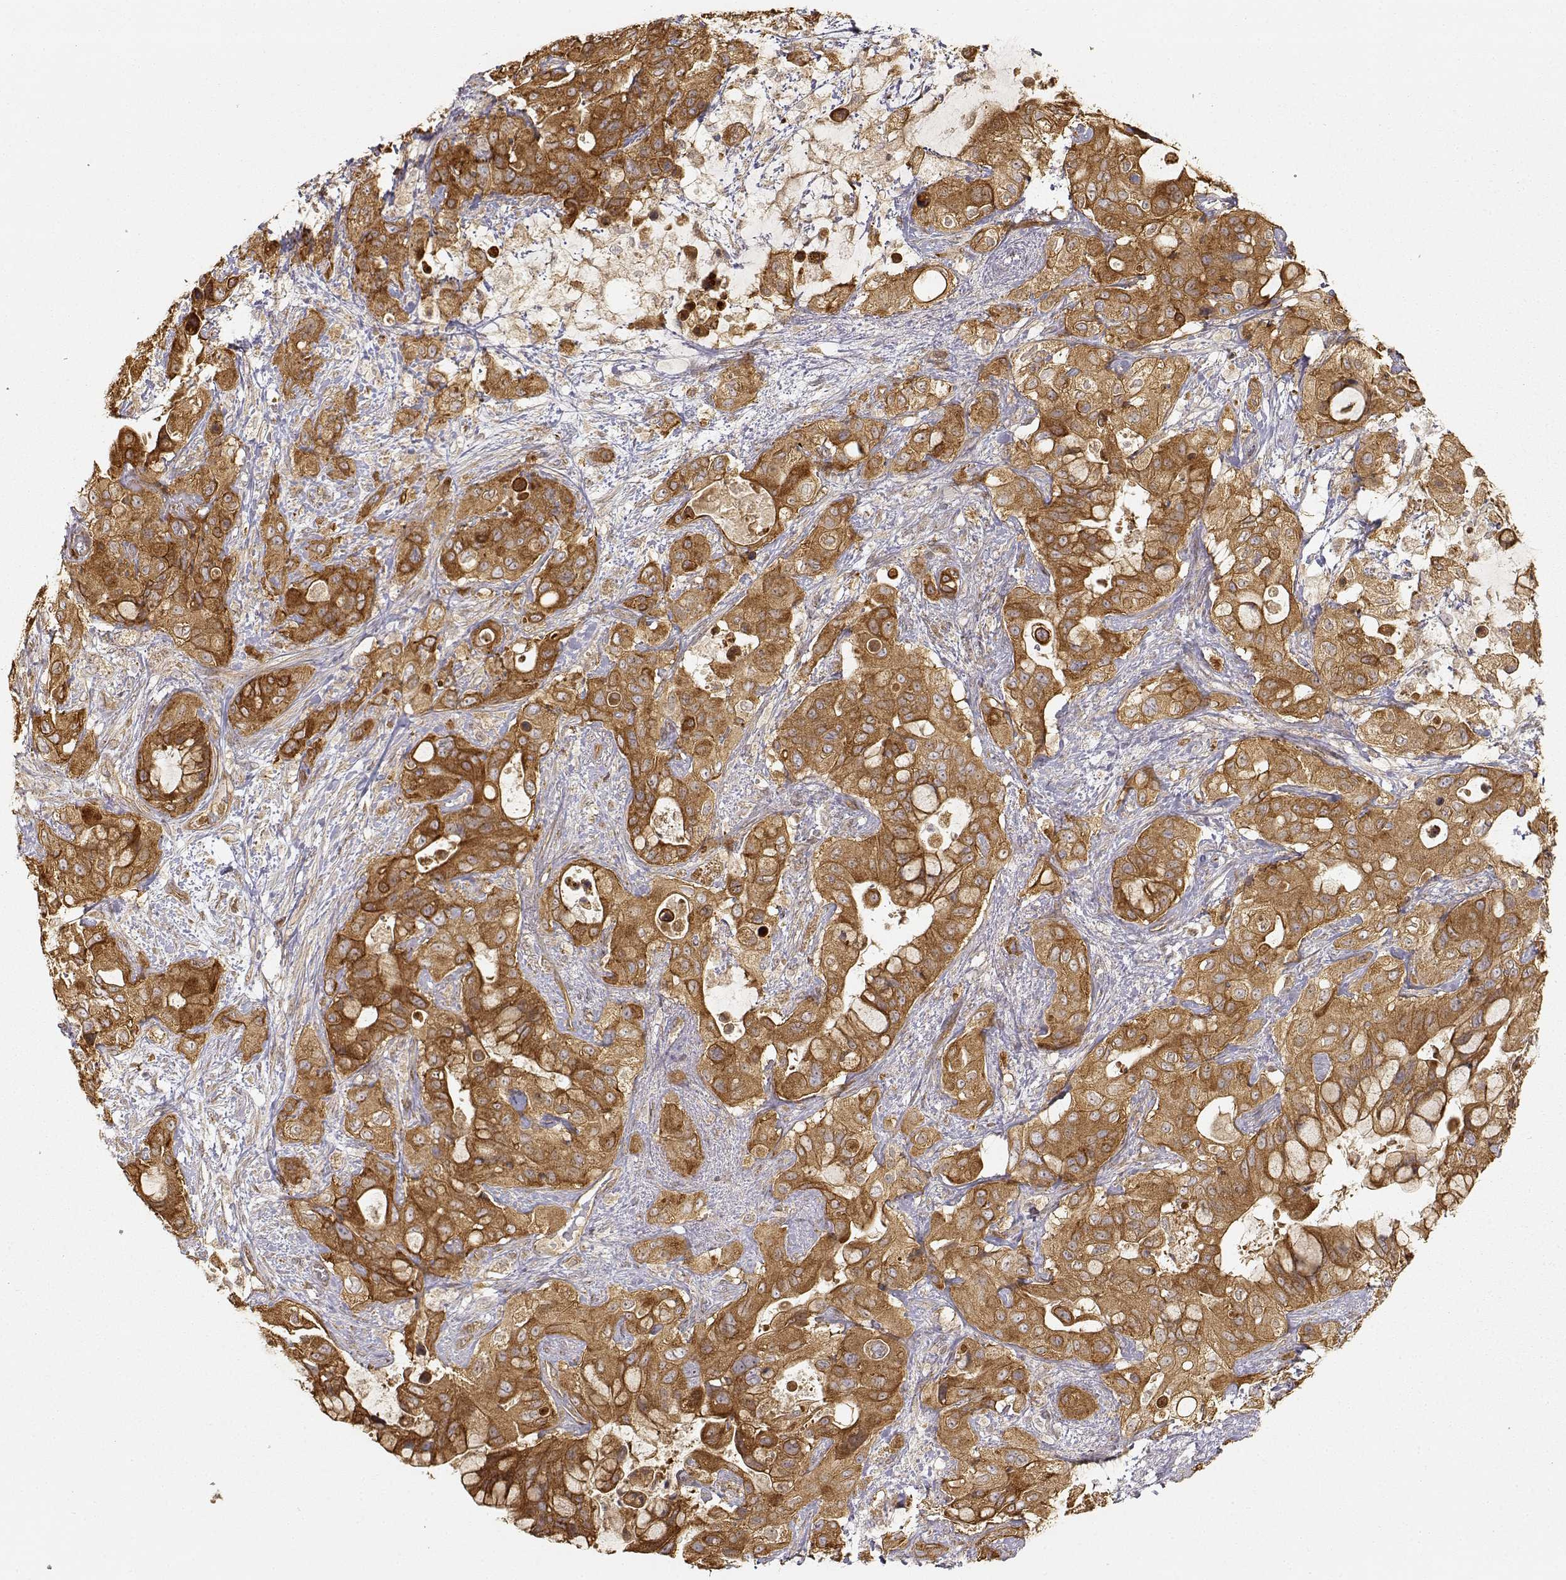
{"staining": {"intensity": "strong", "quantity": ">75%", "location": "cytoplasmic/membranous"}, "tissue": "pancreatic cancer", "cell_type": "Tumor cells", "image_type": "cancer", "snomed": [{"axis": "morphology", "description": "Adenocarcinoma, NOS"}, {"axis": "topography", "description": "Pancreas"}], "caption": "Human adenocarcinoma (pancreatic) stained with a protein marker reveals strong staining in tumor cells.", "gene": "CDK5RAP2", "patient": {"sex": "male", "age": 71}}